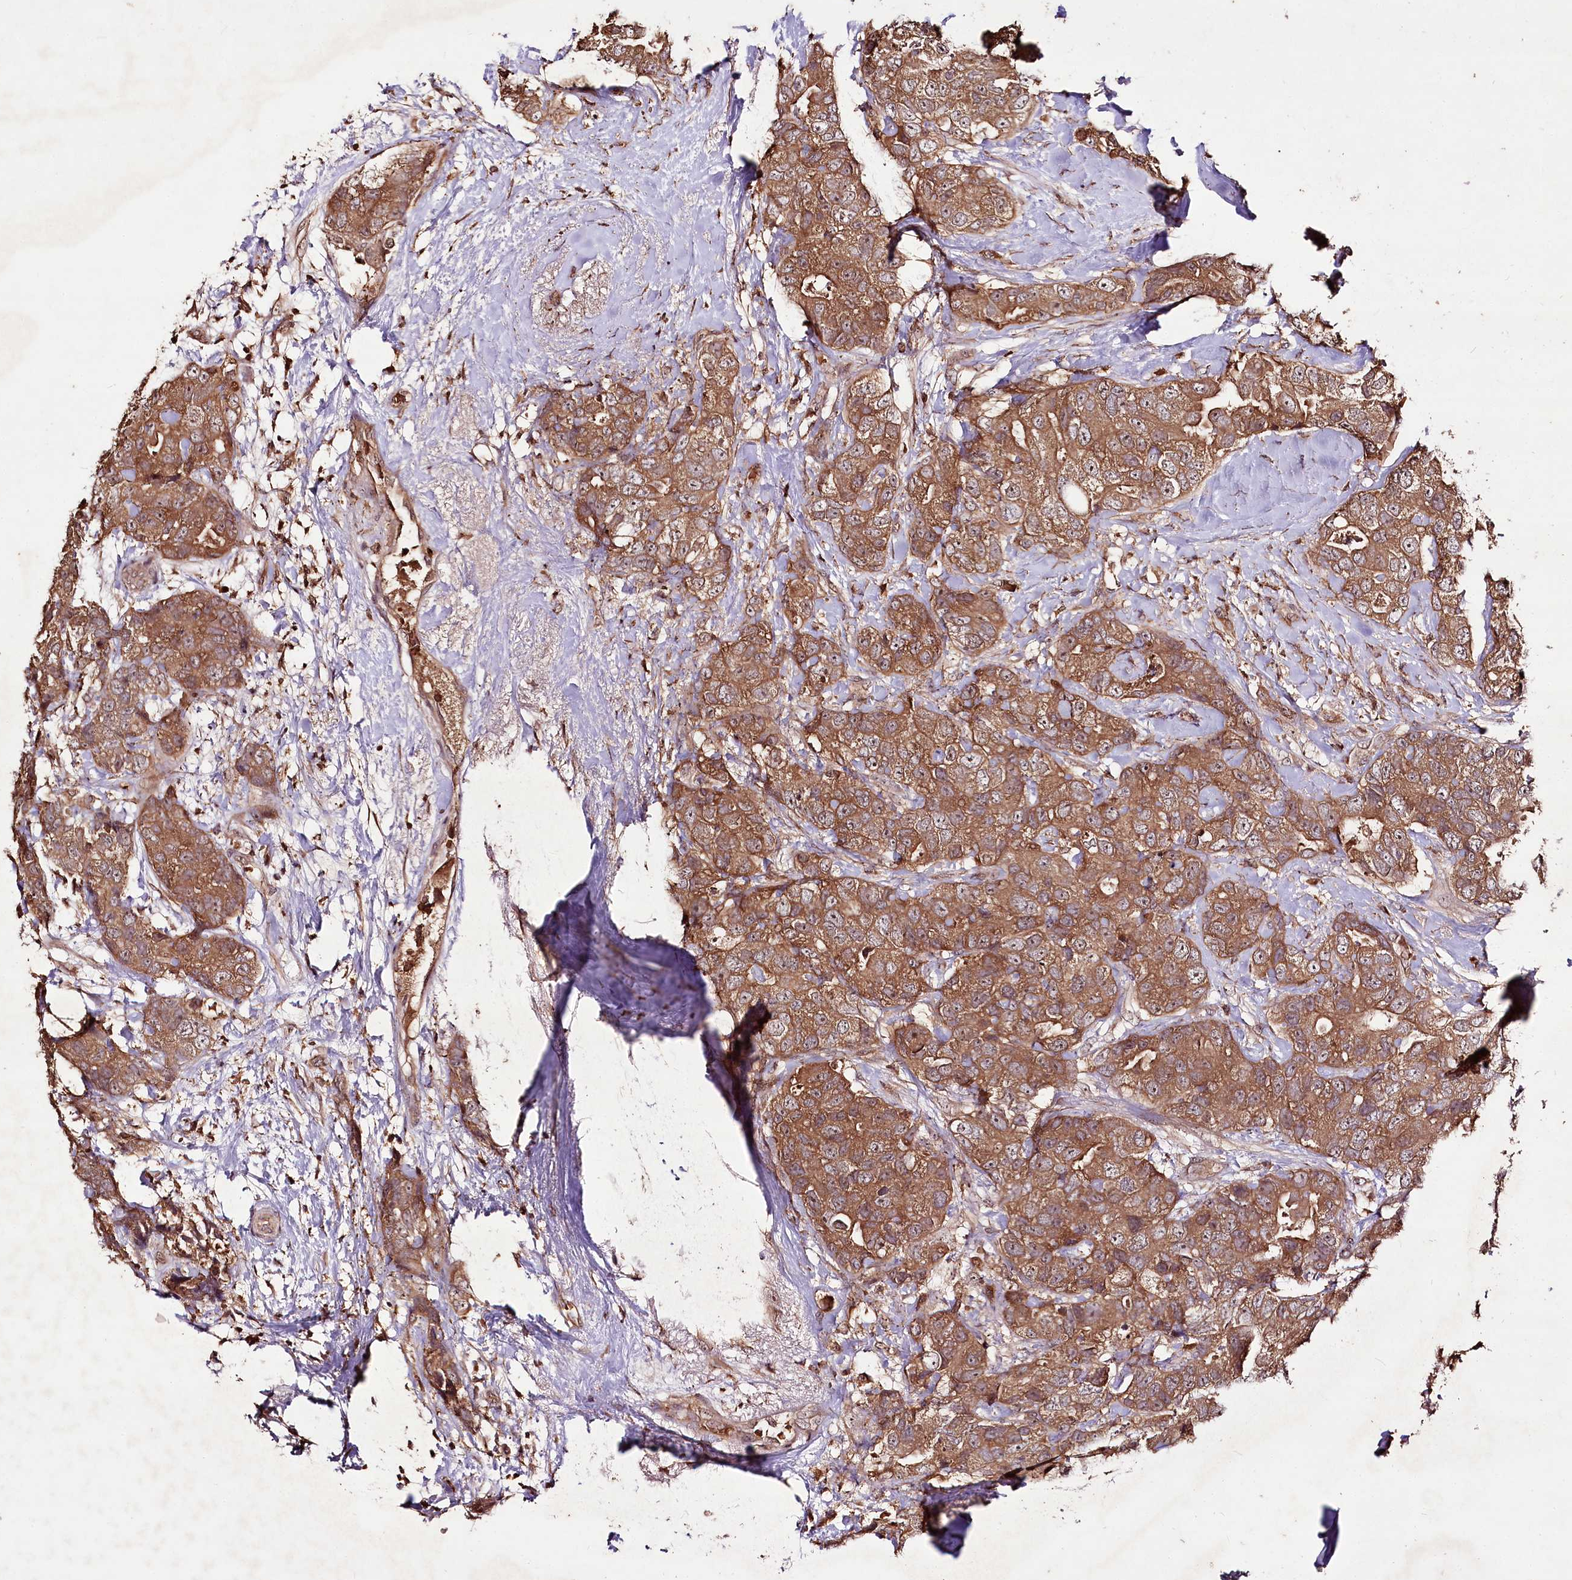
{"staining": {"intensity": "moderate", "quantity": ">75%", "location": "cytoplasmic/membranous"}, "tissue": "breast cancer", "cell_type": "Tumor cells", "image_type": "cancer", "snomed": [{"axis": "morphology", "description": "Duct carcinoma"}, {"axis": "topography", "description": "Breast"}], "caption": "Breast invasive ductal carcinoma tissue exhibits moderate cytoplasmic/membranous expression in about >75% of tumor cells Using DAB (3,3'-diaminobenzidine) (brown) and hematoxylin (blue) stains, captured at high magnification using brightfield microscopy.", "gene": "FAM53B", "patient": {"sex": "female", "age": 62}}